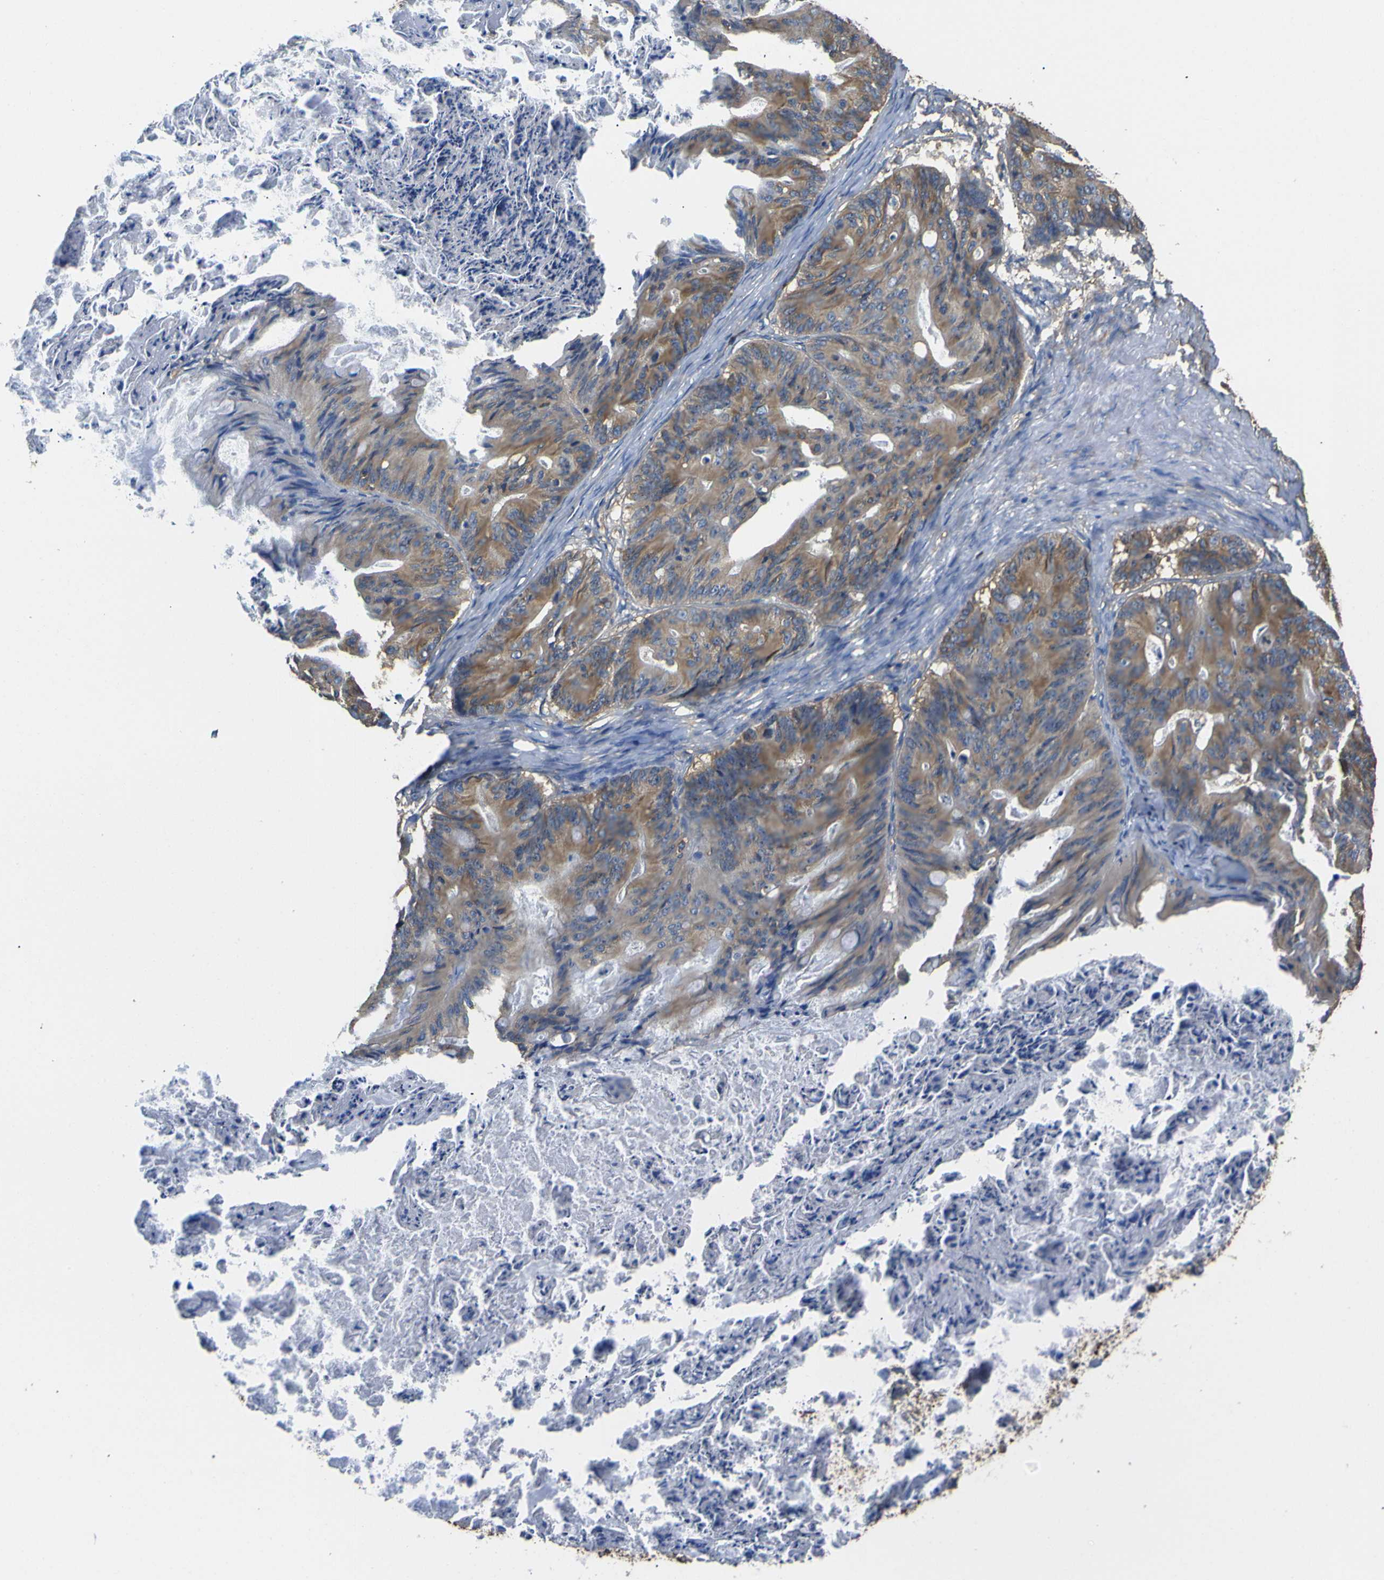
{"staining": {"intensity": "moderate", "quantity": ">75%", "location": "cytoplasmic/membranous"}, "tissue": "ovarian cancer", "cell_type": "Tumor cells", "image_type": "cancer", "snomed": [{"axis": "morphology", "description": "Cystadenocarcinoma, mucinous, NOS"}, {"axis": "topography", "description": "Ovary"}], "caption": "Ovarian cancer was stained to show a protein in brown. There is medium levels of moderate cytoplasmic/membranous staining in about >75% of tumor cells.", "gene": "TUBB", "patient": {"sex": "female", "age": 37}}